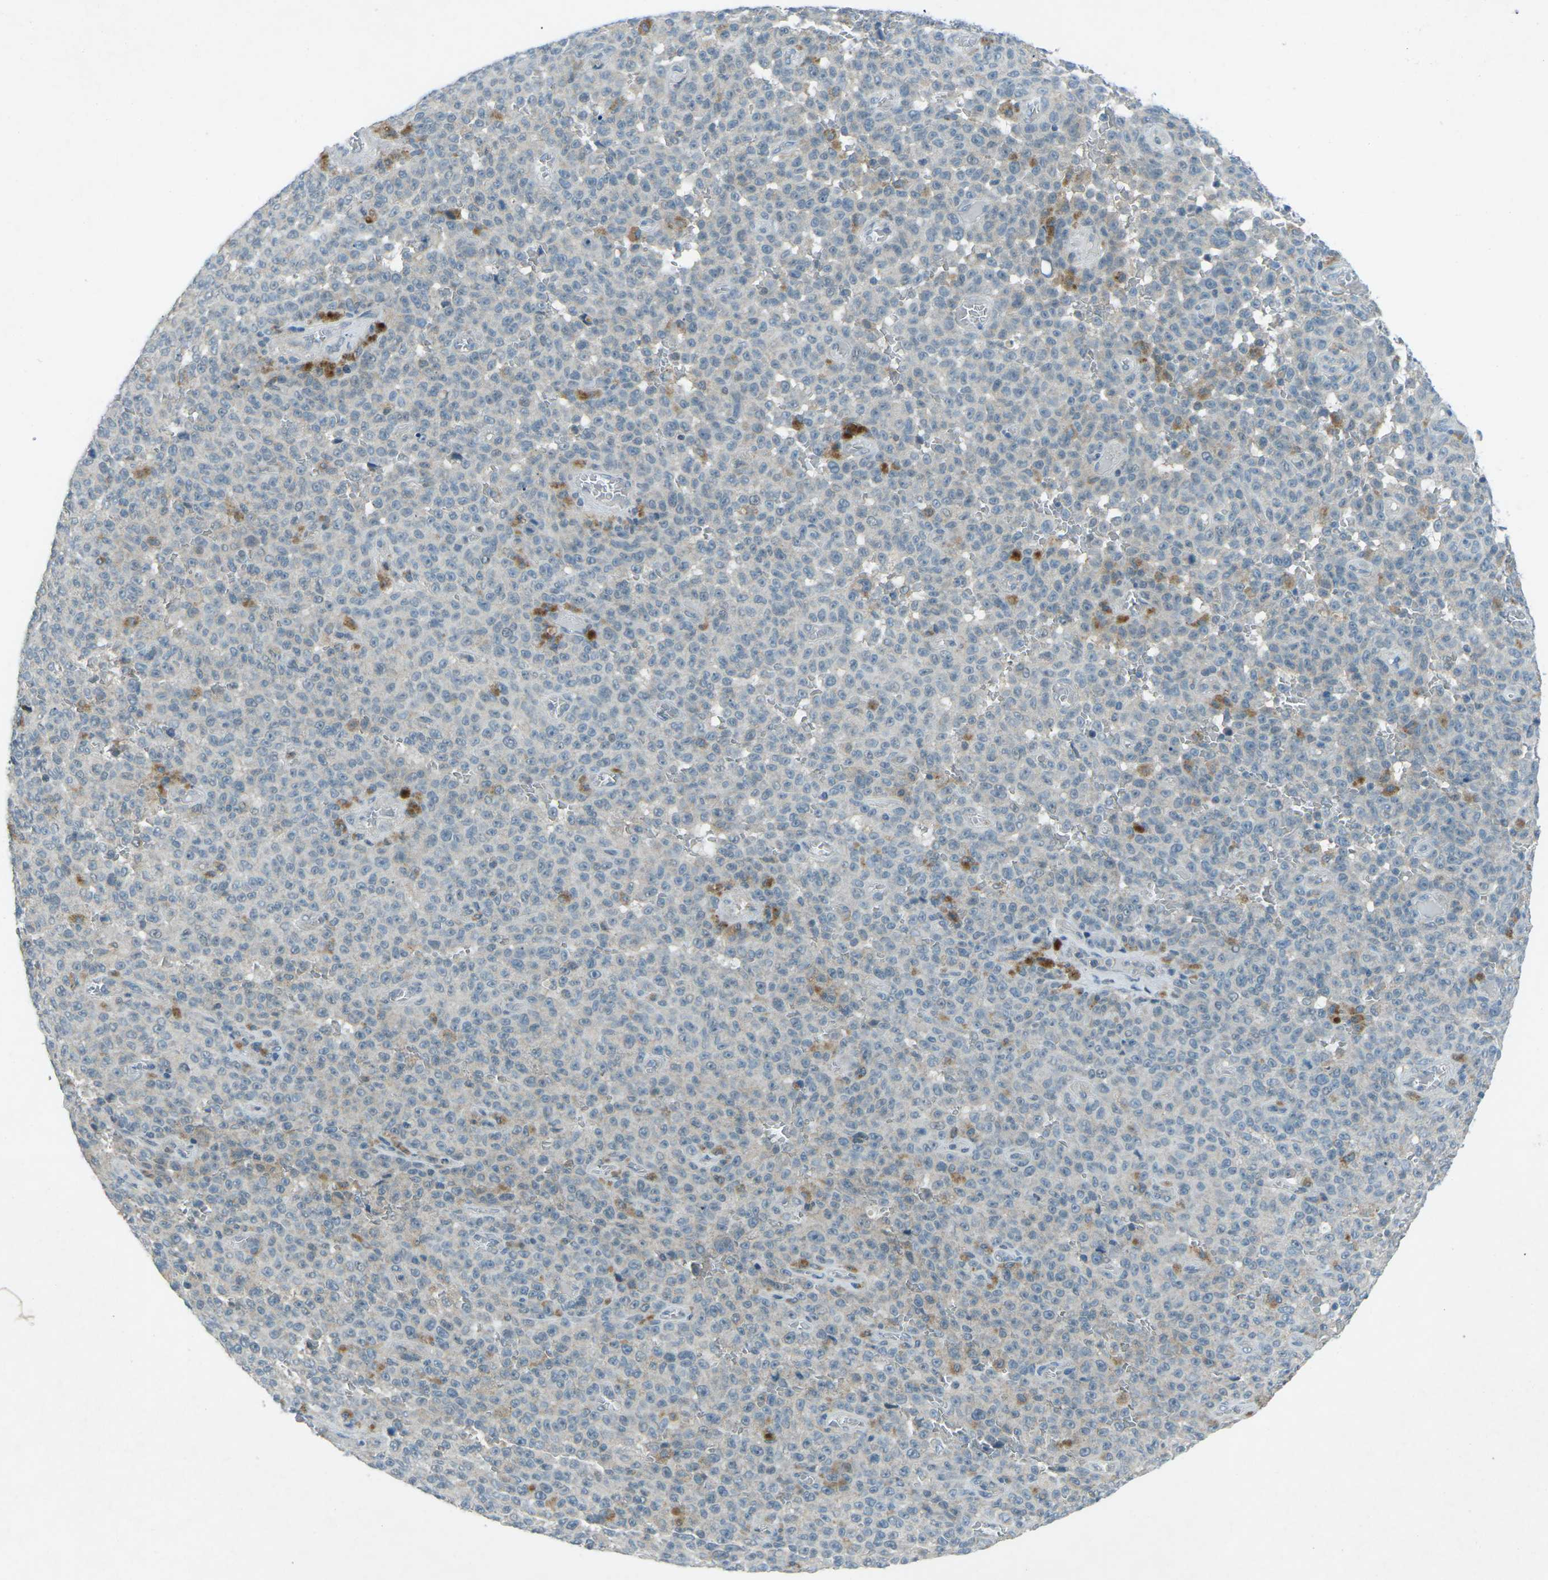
{"staining": {"intensity": "negative", "quantity": "none", "location": "none"}, "tissue": "melanoma", "cell_type": "Tumor cells", "image_type": "cancer", "snomed": [{"axis": "morphology", "description": "Malignant melanoma, NOS"}, {"axis": "topography", "description": "Skin"}], "caption": "An immunohistochemistry (IHC) photomicrograph of melanoma is shown. There is no staining in tumor cells of melanoma.", "gene": "PRKCA", "patient": {"sex": "female", "age": 82}}